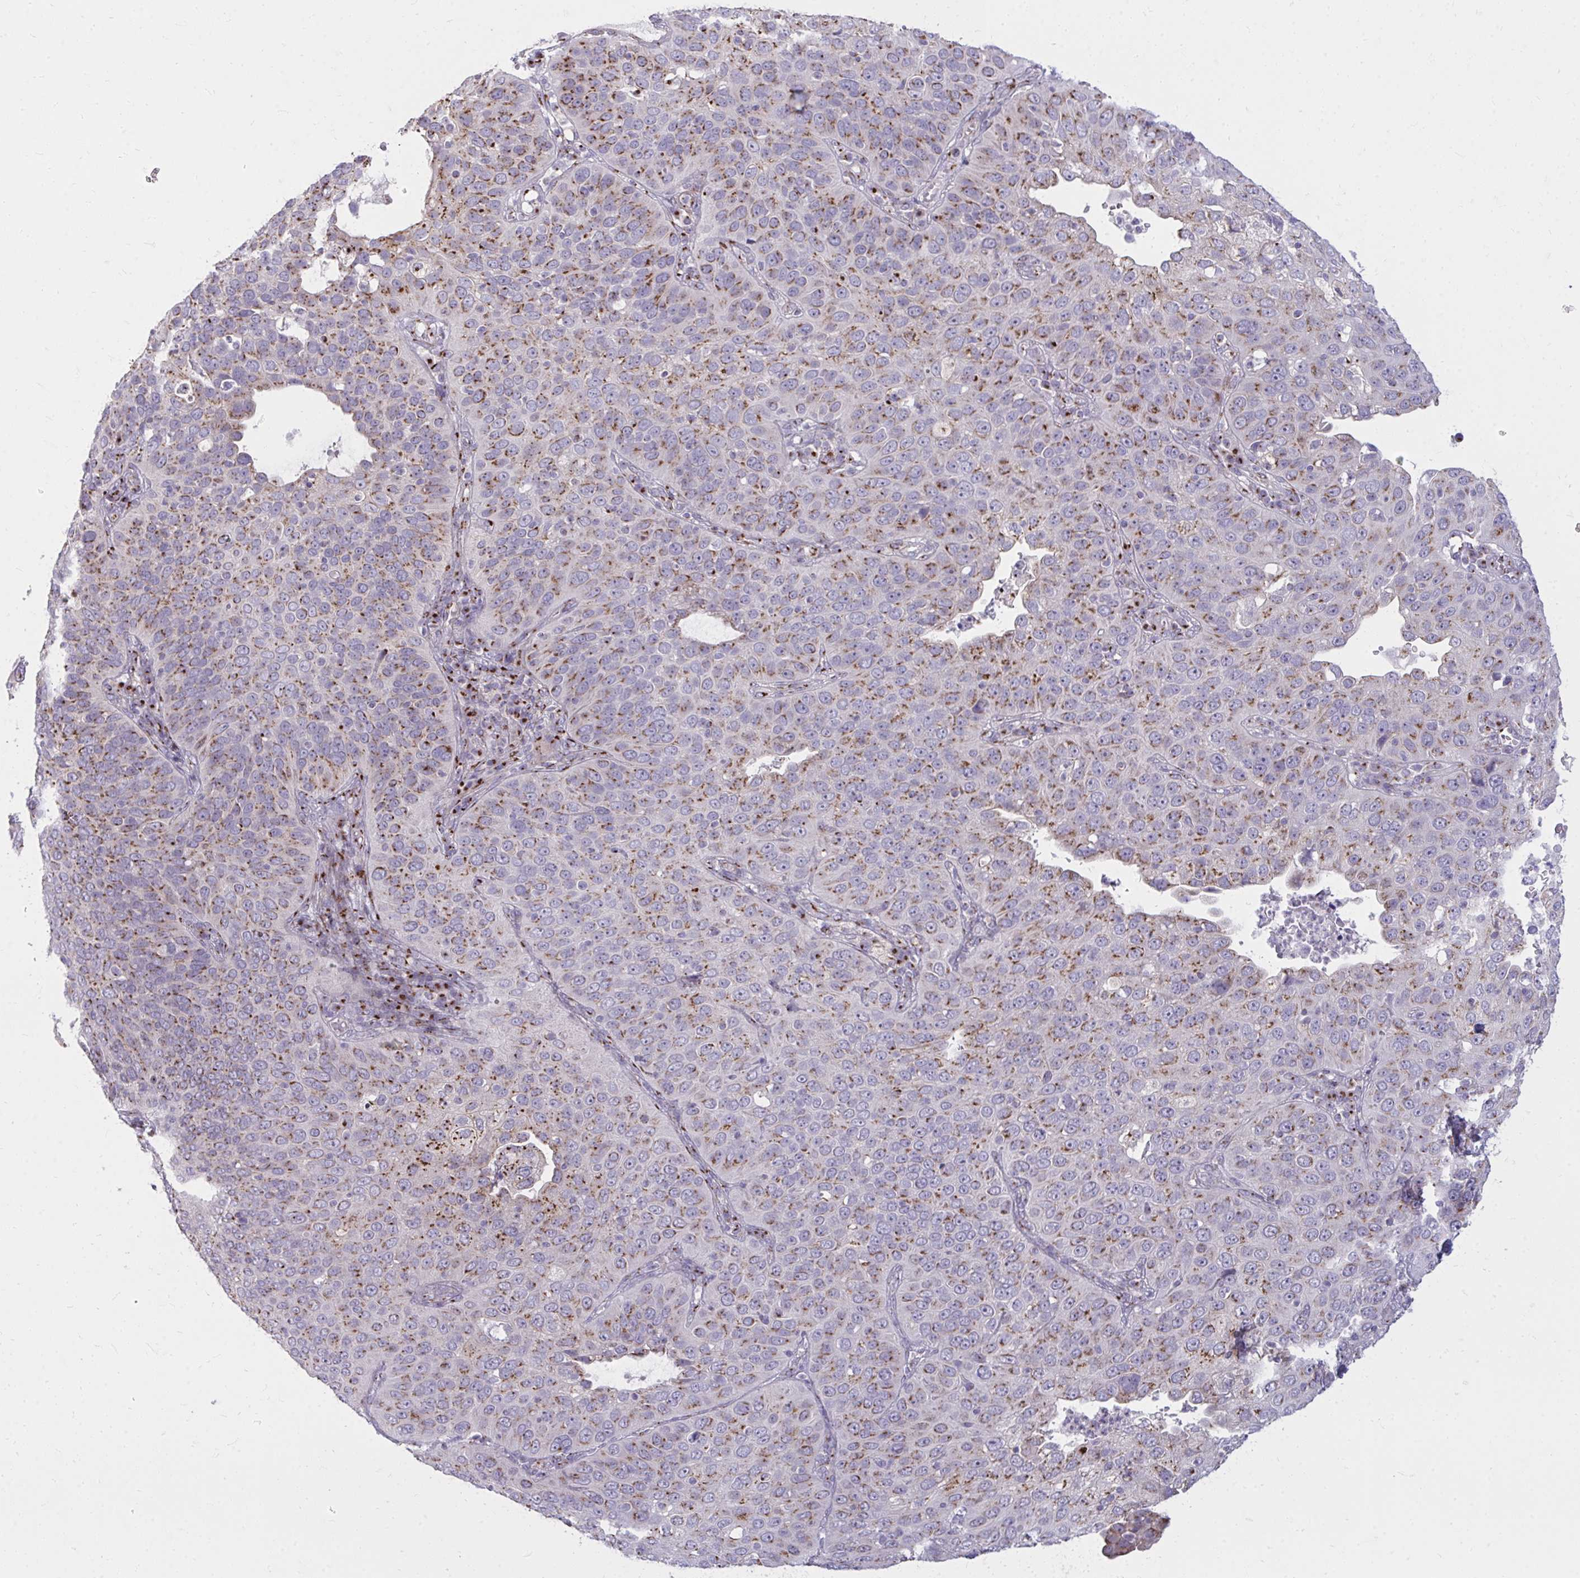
{"staining": {"intensity": "moderate", "quantity": ">75%", "location": "cytoplasmic/membranous"}, "tissue": "cervical cancer", "cell_type": "Tumor cells", "image_type": "cancer", "snomed": [{"axis": "morphology", "description": "Squamous cell carcinoma, NOS"}, {"axis": "topography", "description": "Cervix"}], "caption": "This image displays squamous cell carcinoma (cervical) stained with IHC to label a protein in brown. The cytoplasmic/membranous of tumor cells show moderate positivity for the protein. Nuclei are counter-stained blue.", "gene": "RAB6B", "patient": {"sex": "female", "age": 36}}